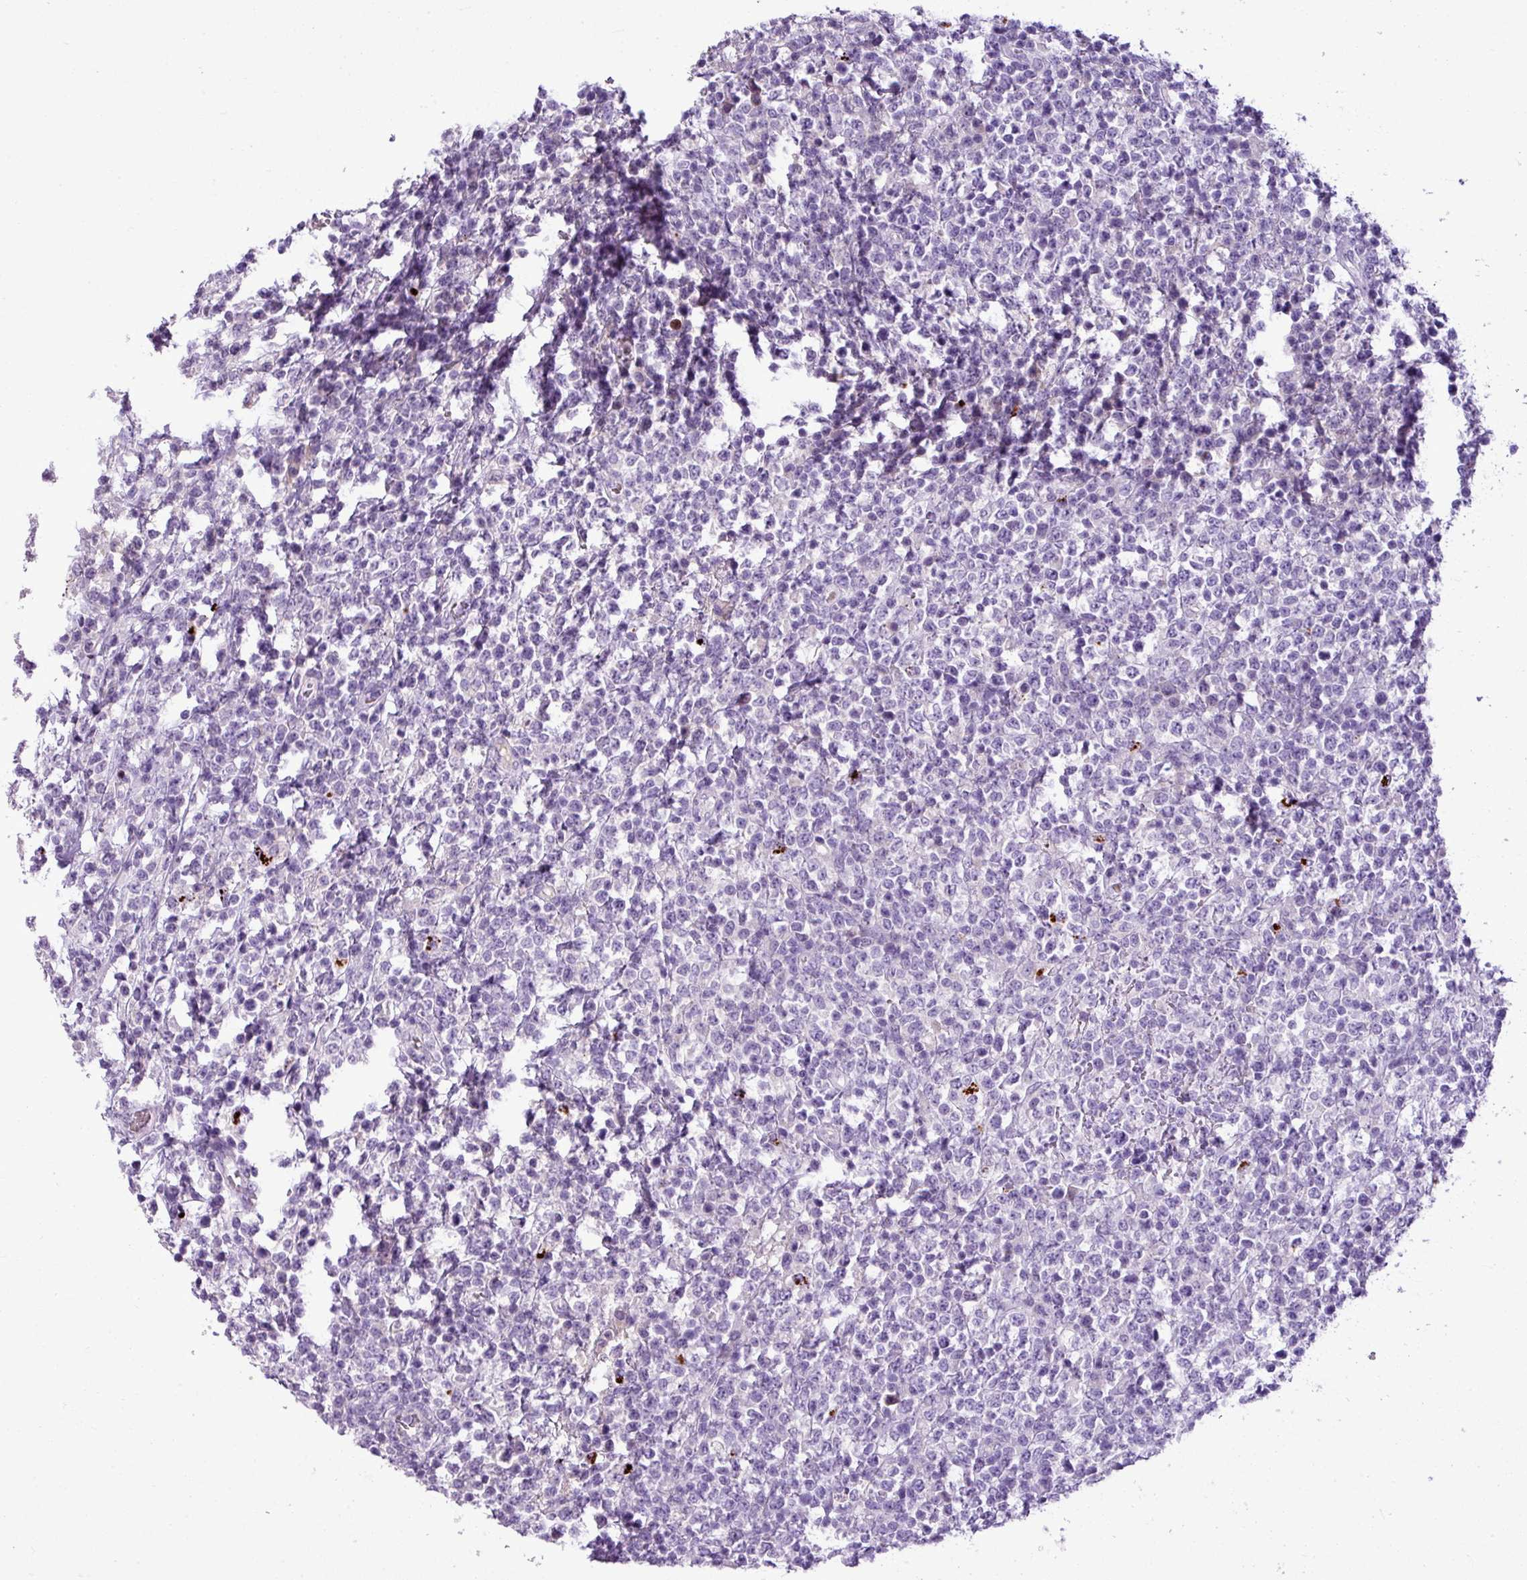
{"staining": {"intensity": "negative", "quantity": "none", "location": "none"}, "tissue": "lymphoma", "cell_type": "Tumor cells", "image_type": "cancer", "snomed": [{"axis": "morphology", "description": "Malignant lymphoma, non-Hodgkin's type, High grade"}, {"axis": "topography", "description": "Colon"}], "caption": "Tumor cells show no significant expression in high-grade malignant lymphoma, non-Hodgkin's type.", "gene": "IL17A", "patient": {"sex": "female", "age": 53}}